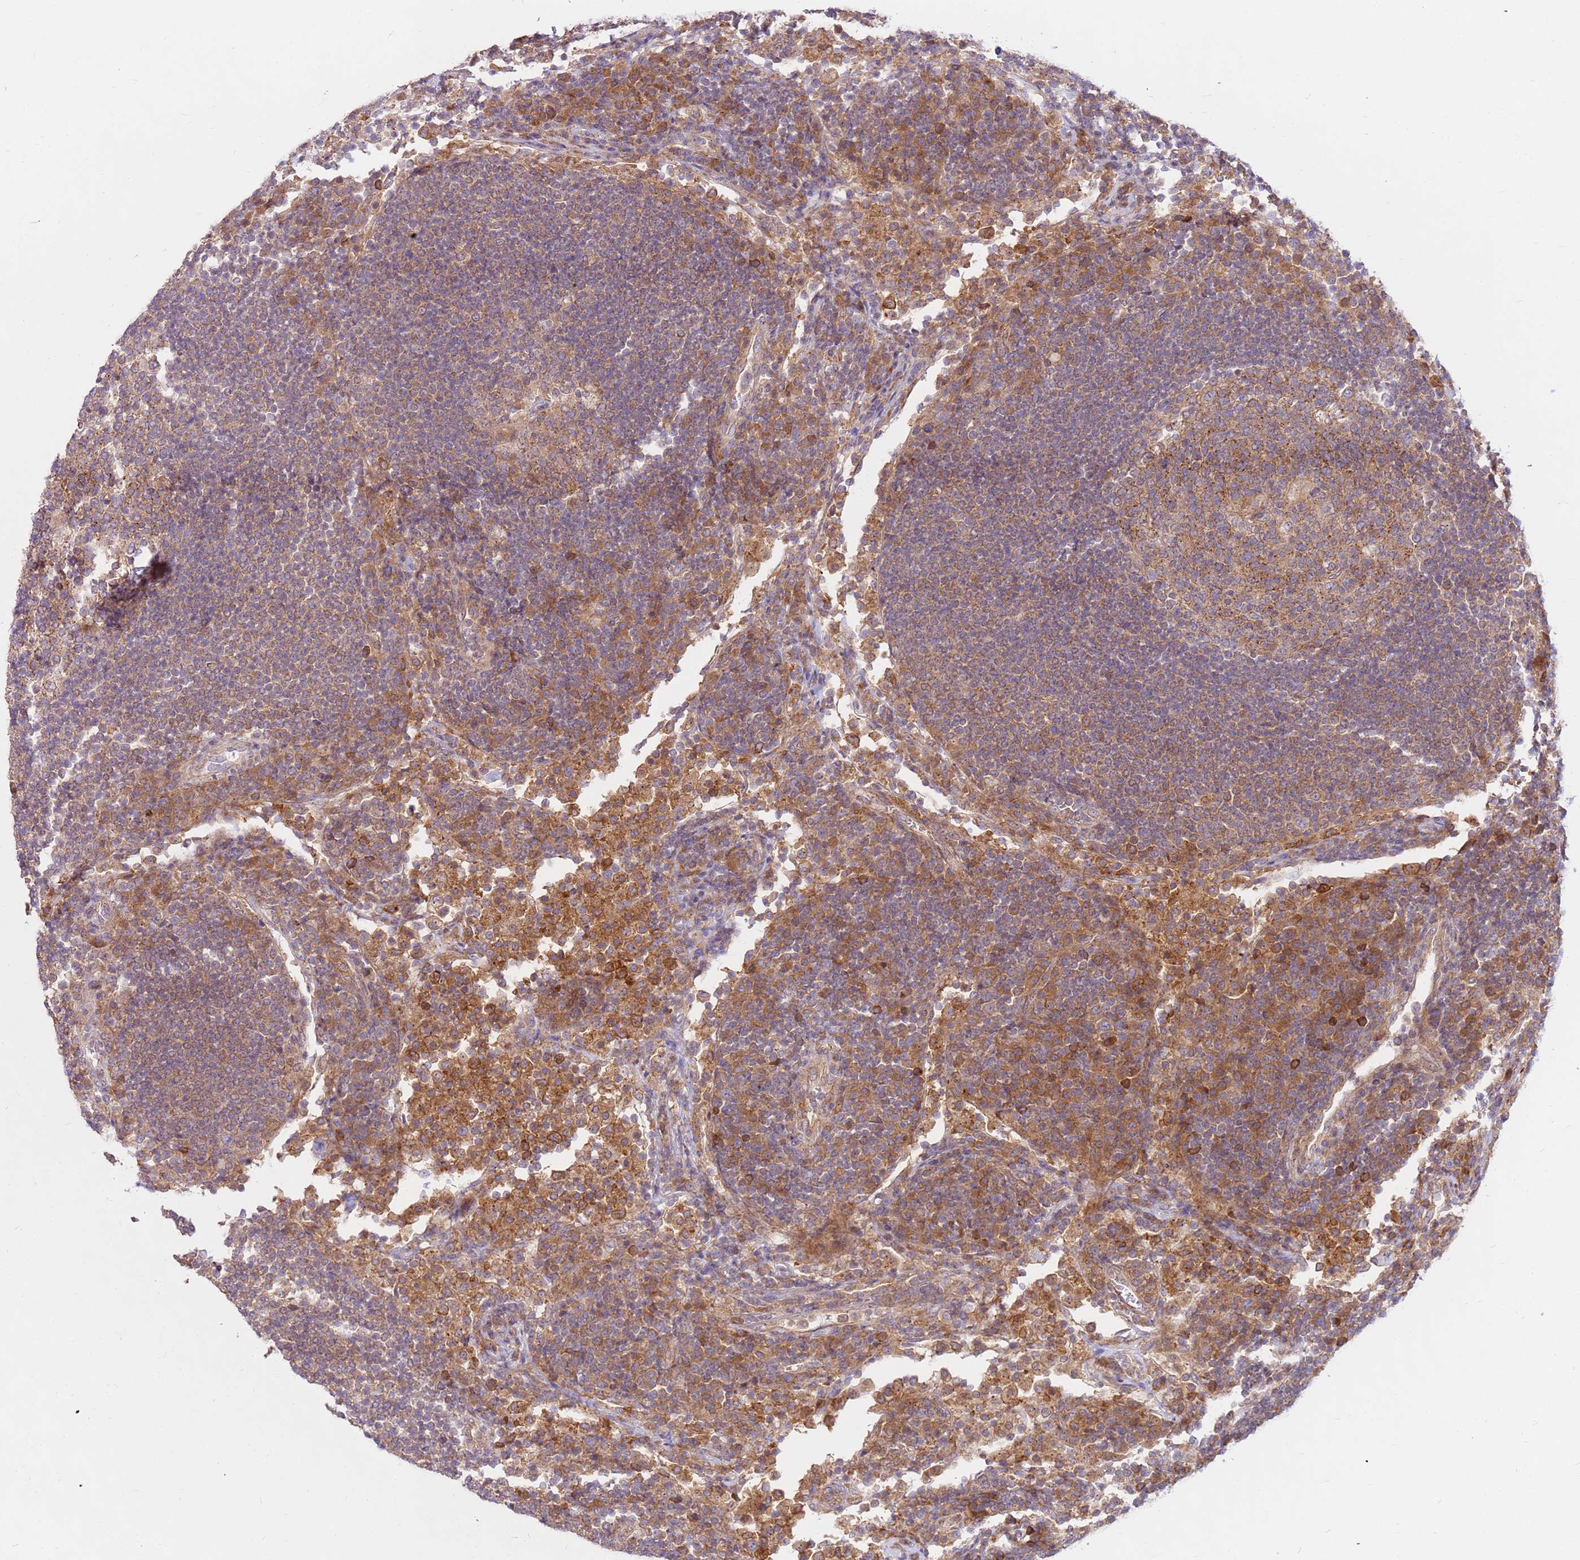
{"staining": {"intensity": "moderate", "quantity": ">75%", "location": "cytoplasmic/membranous"}, "tissue": "lymph node", "cell_type": "Germinal center cells", "image_type": "normal", "snomed": [{"axis": "morphology", "description": "Normal tissue, NOS"}, {"axis": "topography", "description": "Lymph node"}], "caption": "Immunohistochemical staining of unremarkable human lymph node demonstrates >75% levels of moderate cytoplasmic/membranous protein expression in approximately >75% of germinal center cells.", "gene": "DDX19B", "patient": {"sex": "female", "age": 53}}